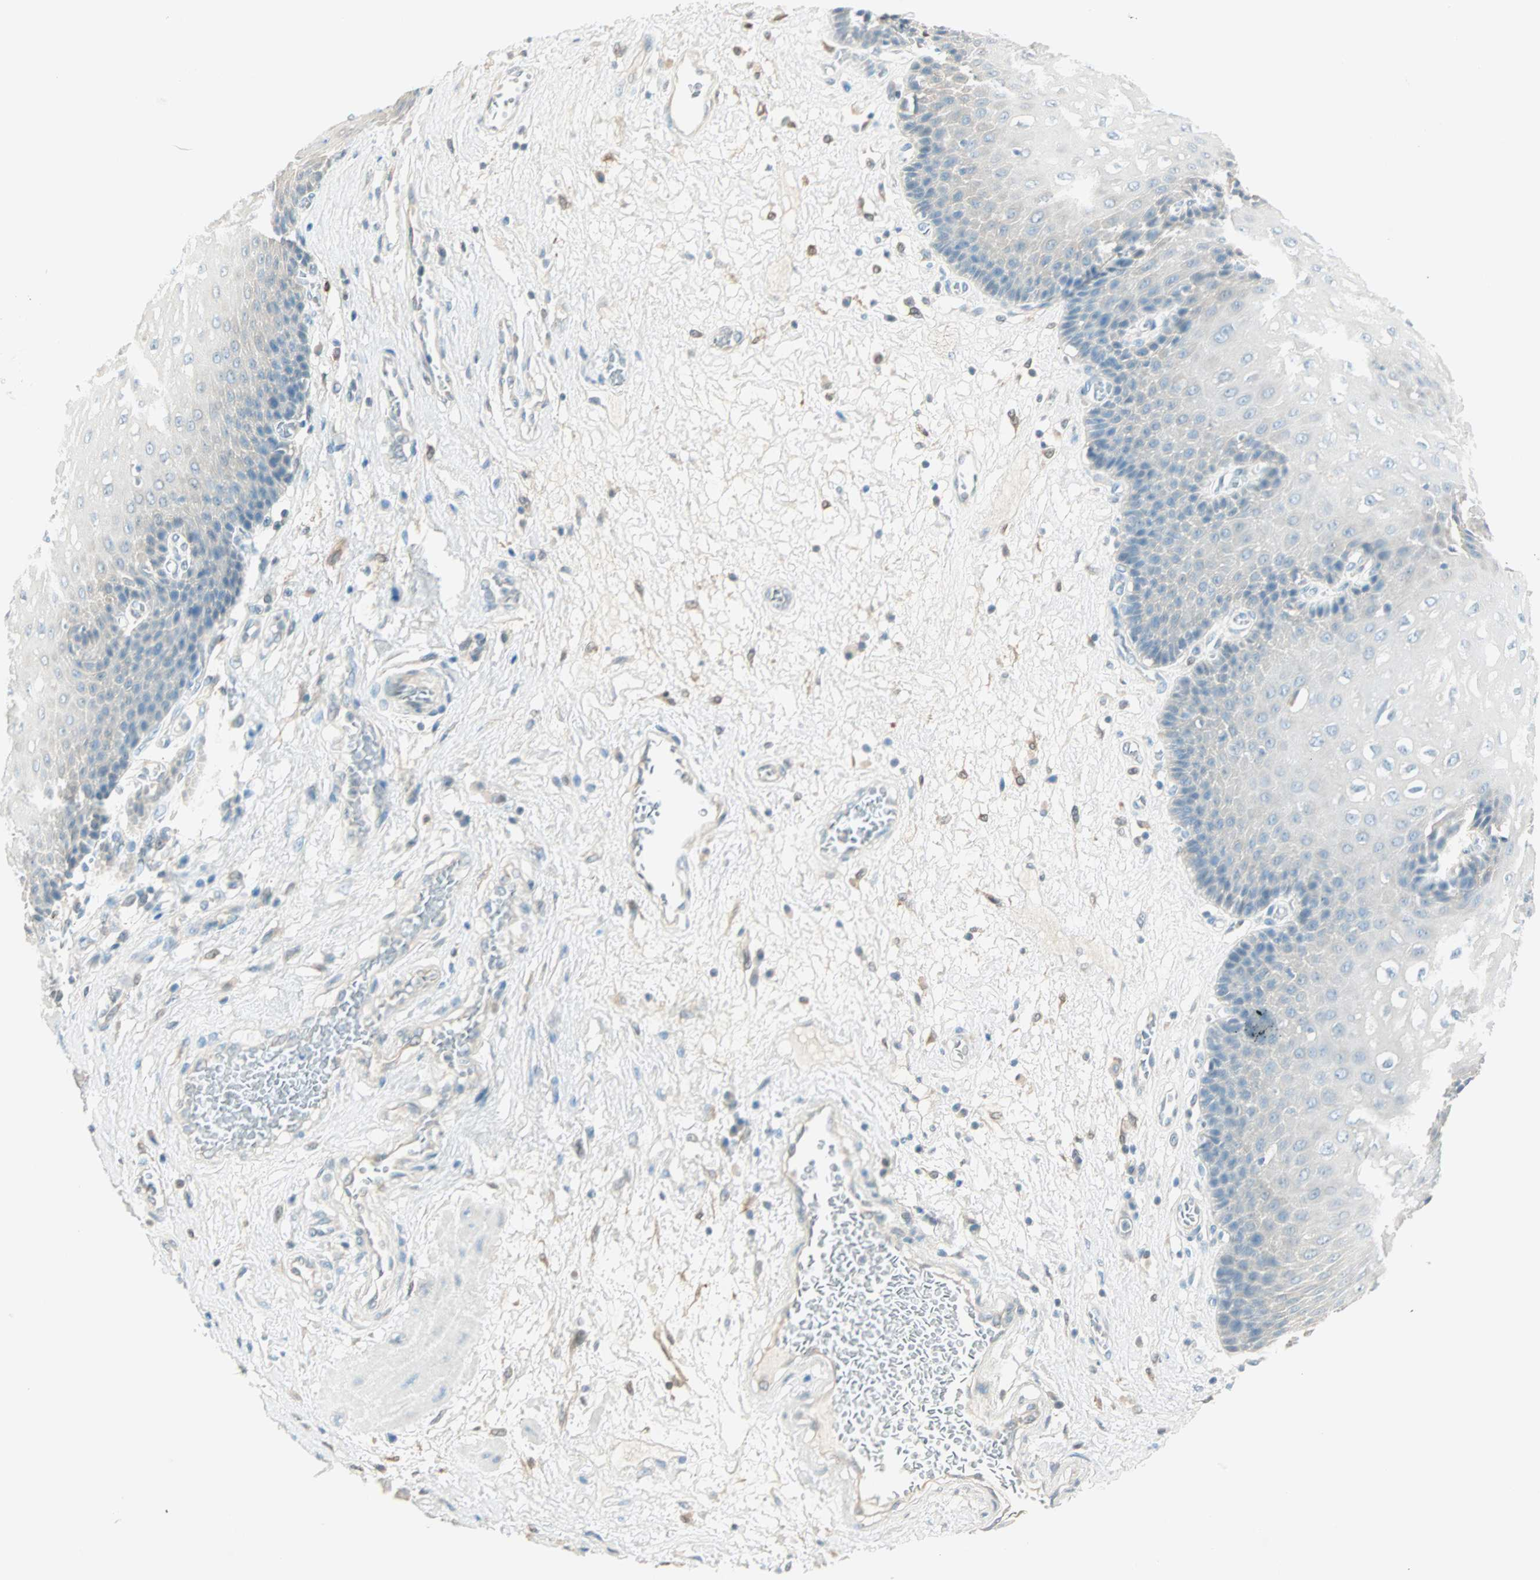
{"staining": {"intensity": "weak", "quantity": "<25%", "location": "cytoplasmic/membranous"}, "tissue": "esophagus", "cell_type": "Squamous epithelial cells", "image_type": "normal", "snomed": [{"axis": "morphology", "description": "Normal tissue, NOS"}, {"axis": "topography", "description": "Esophagus"}], "caption": "The micrograph demonstrates no significant positivity in squamous epithelial cells of esophagus. The staining was performed using DAB to visualize the protein expression in brown, while the nuclei were stained in blue with hematoxylin (Magnification: 20x).", "gene": "S100A1", "patient": {"sex": "male", "age": 48}}